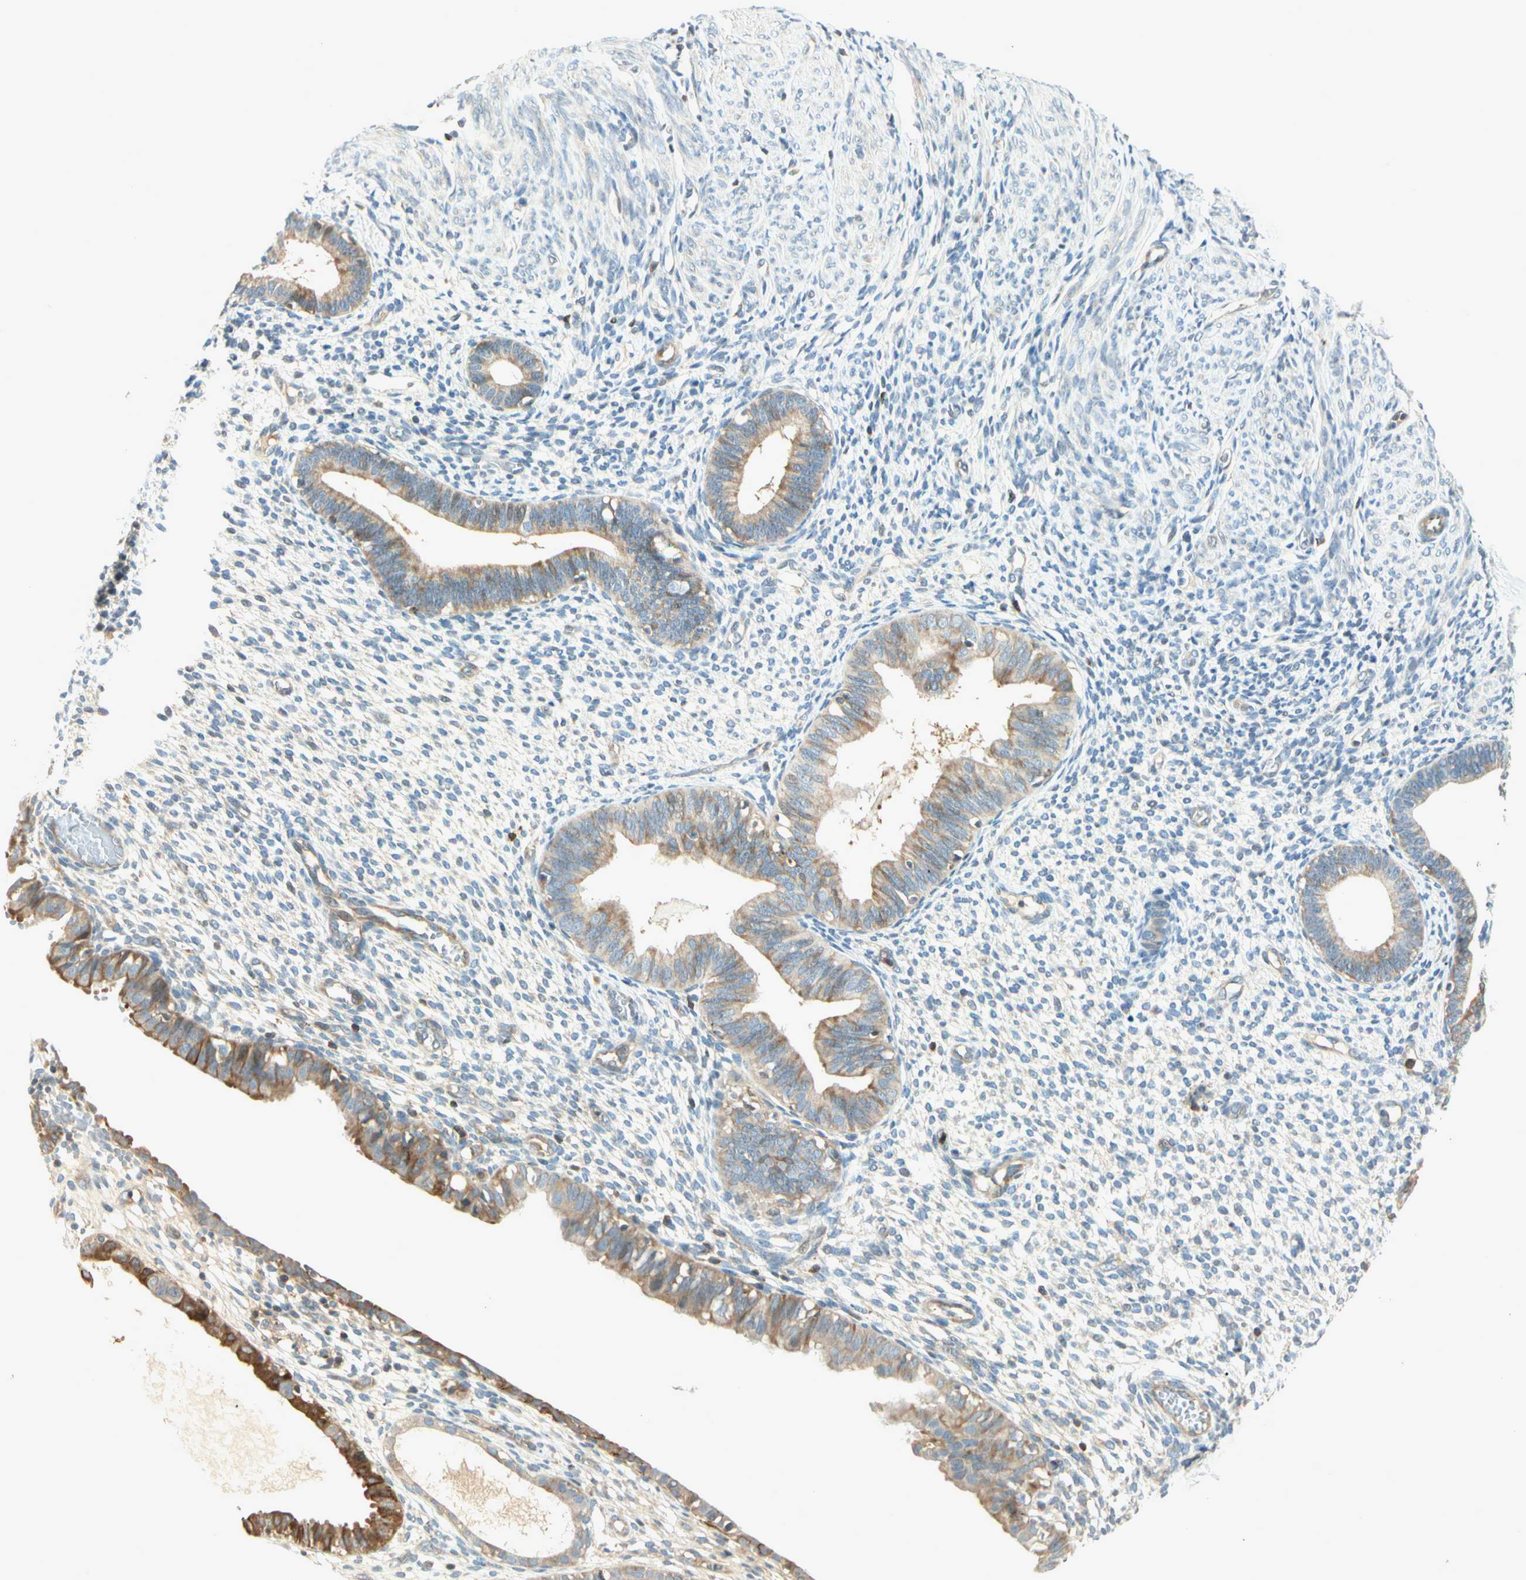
{"staining": {"intensity": "weak", "quantity": "<25%", "location": "cytoplasmic/membranous"}, "tissue": "endometrium", "cell_type": "Cells in endometrial stroma", "image_type": "normal", "snomed": [{"axis": "morphology", "description": "Normal tissue, NOS"}, {"axis": "topography", "description": "Endometrium"}], "caption": "This micrograph is of normal endometrium stained with immunohistochemistry to label a protein in brown with the nuclei are counter-stained blue. There is no positivity in cells in endometrial stroma.", "gene": "CDH6", "patient": {"sex": "female", "age": 61}}